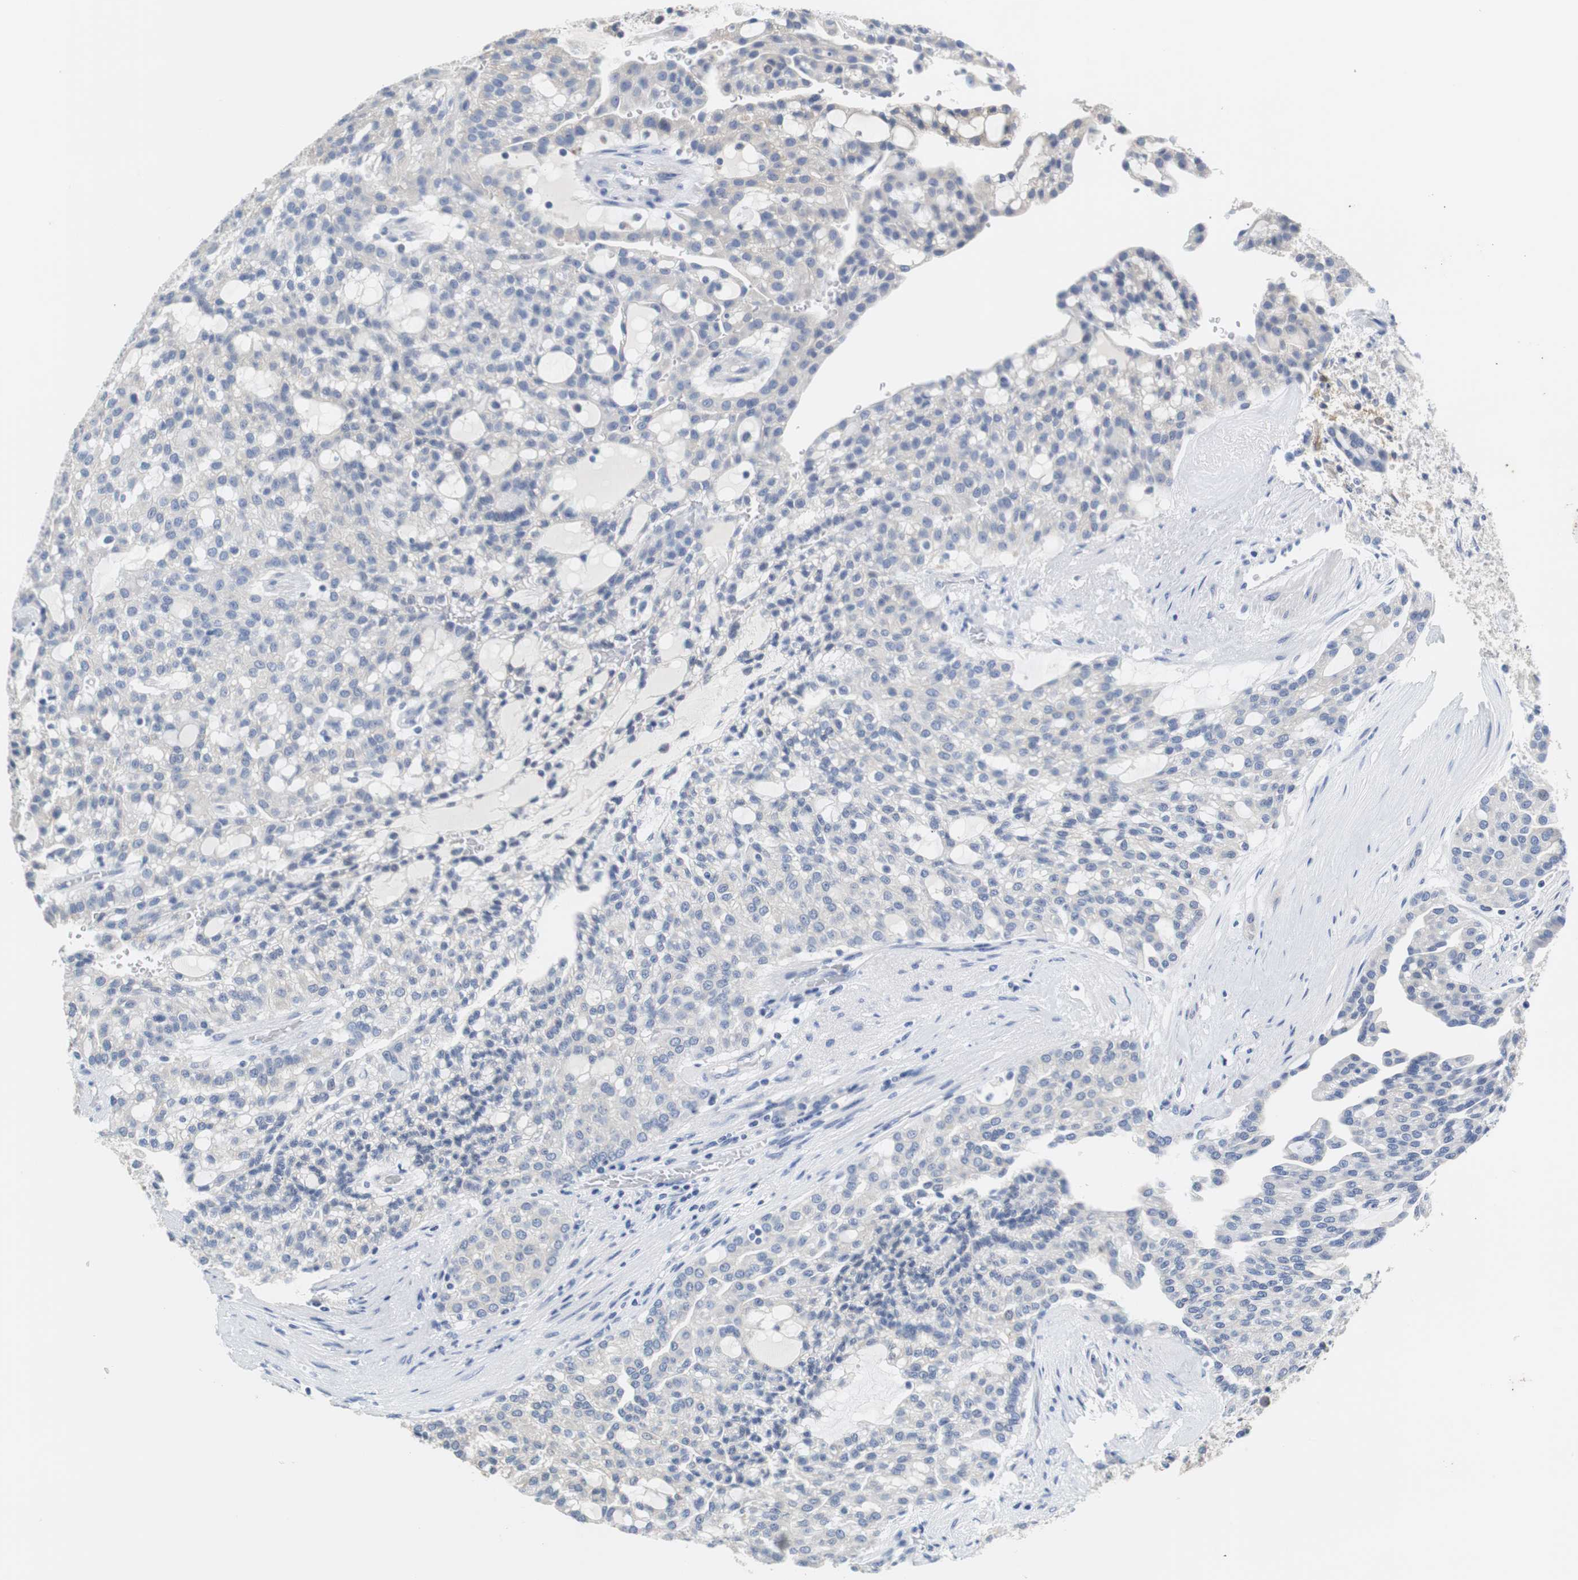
{"staining": {"intensity": "negative", "quantity": "none", "location": "none"}, "tissue": "renal cancer", "cell_type": "Tumor cells", "image_type": "cancer", "snomed": [{"axis": "morphology", "description": "Adenocarcinoma, NOS"}, {"axis": "topography", "description": "Kidney"}], "caption": "Renal cancer was stained to show a protein in brown. There is no significant staining in tumor cells. (Stains: DAB (3,3'-diaminobenzidine) immunohistochemistry (IHC) with hematoxylin counter stain, Microscopy: brightfield microscopy at high magnification).", "gene": "PCK1", "patient": {"sex": "male", "age": 63}}